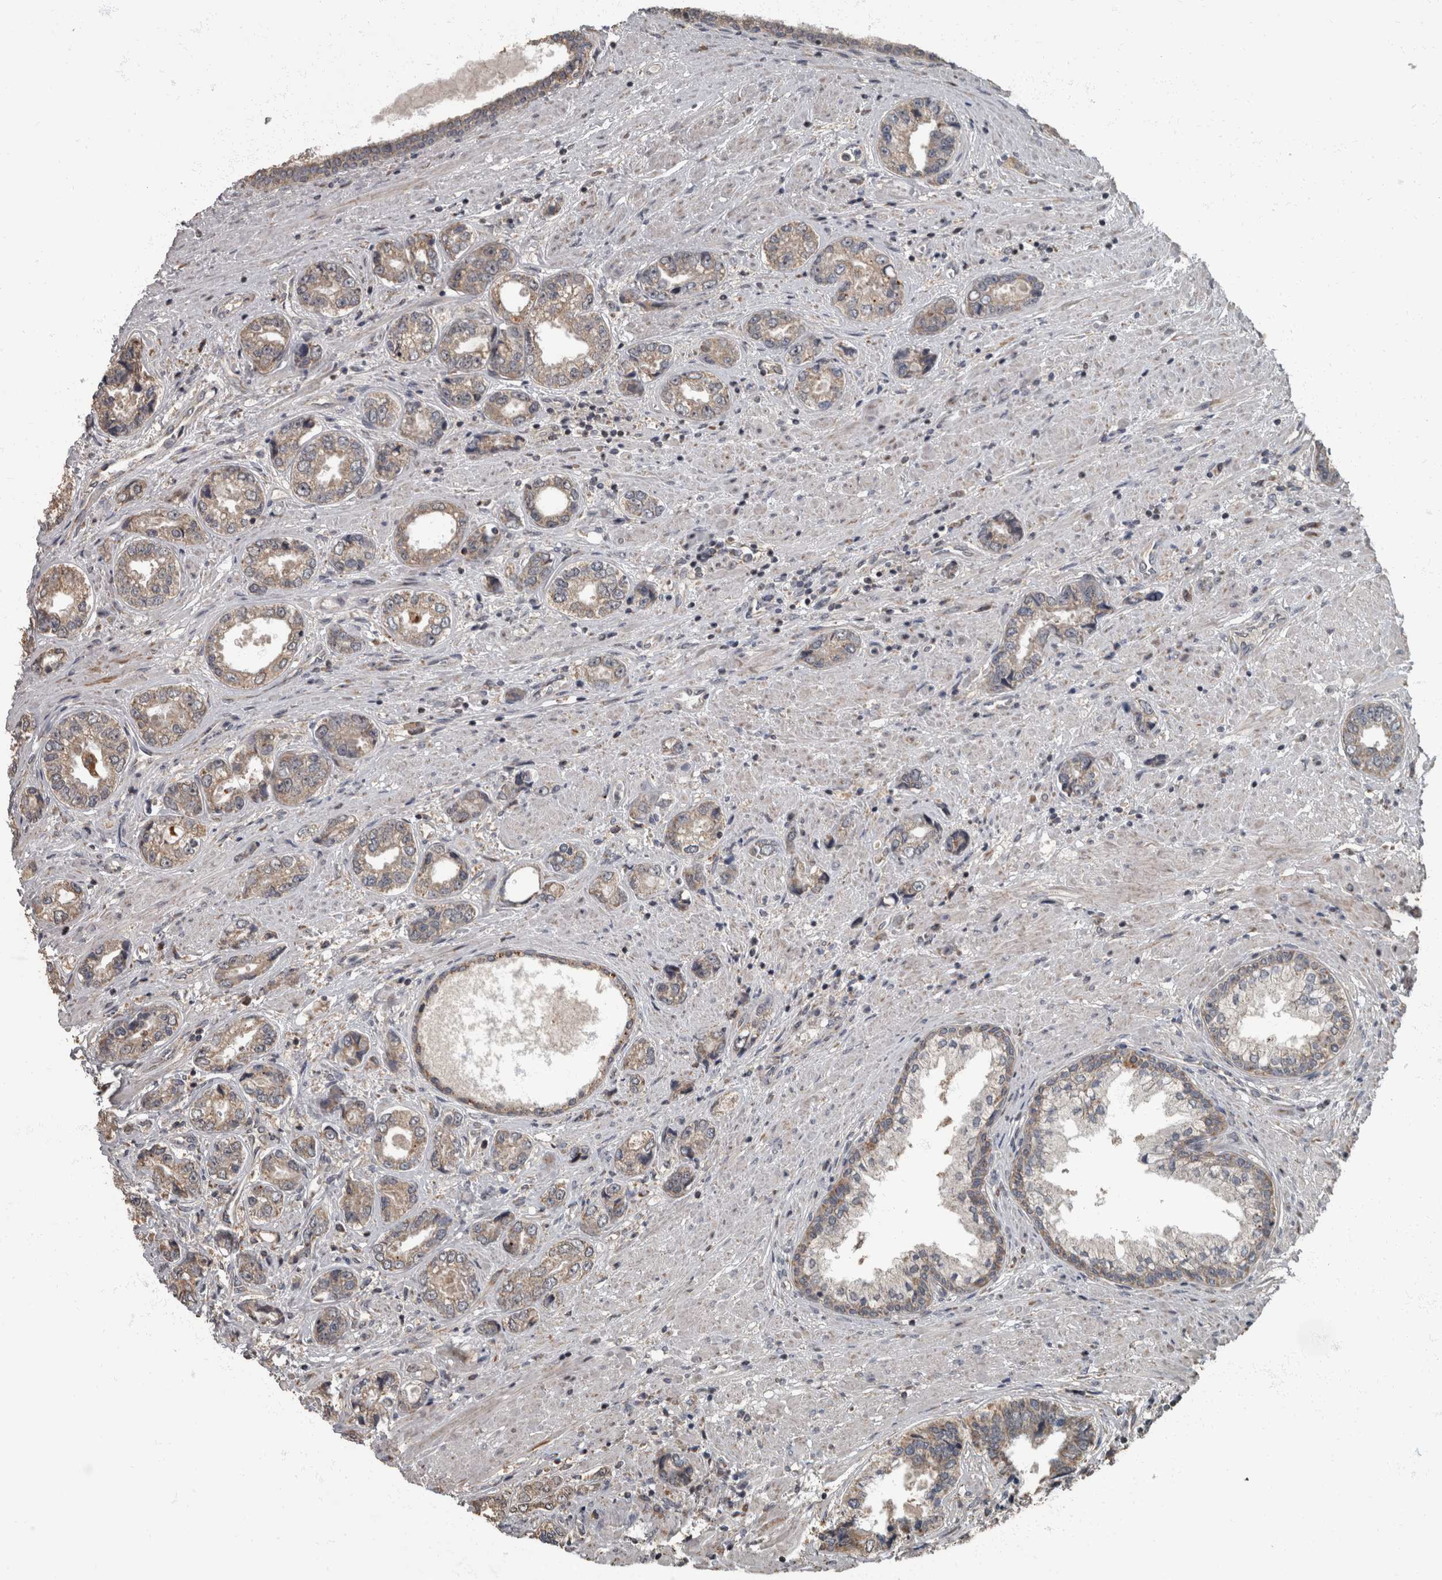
{"staining": {"intensity": "weak", "quantity": "<25%", "location": "cytoplasmic/membranous"}, "tissue": "prostate cancer", "cell_type": "Tumor cells", "image_type": "cancer", "snomed": [{"axis": "morphology", "description": "Adenocarcinoma, High grade"}, {"axis": "topography", "description": "Prostate"}], "caption": "This is an immunohistochemistry histopathology image of human high-grade adenocarcinoma (prostate). There is no staining in tumor cells.", "gene": "RABGGTB", "patient": {"sex": "male", "age": 61}}